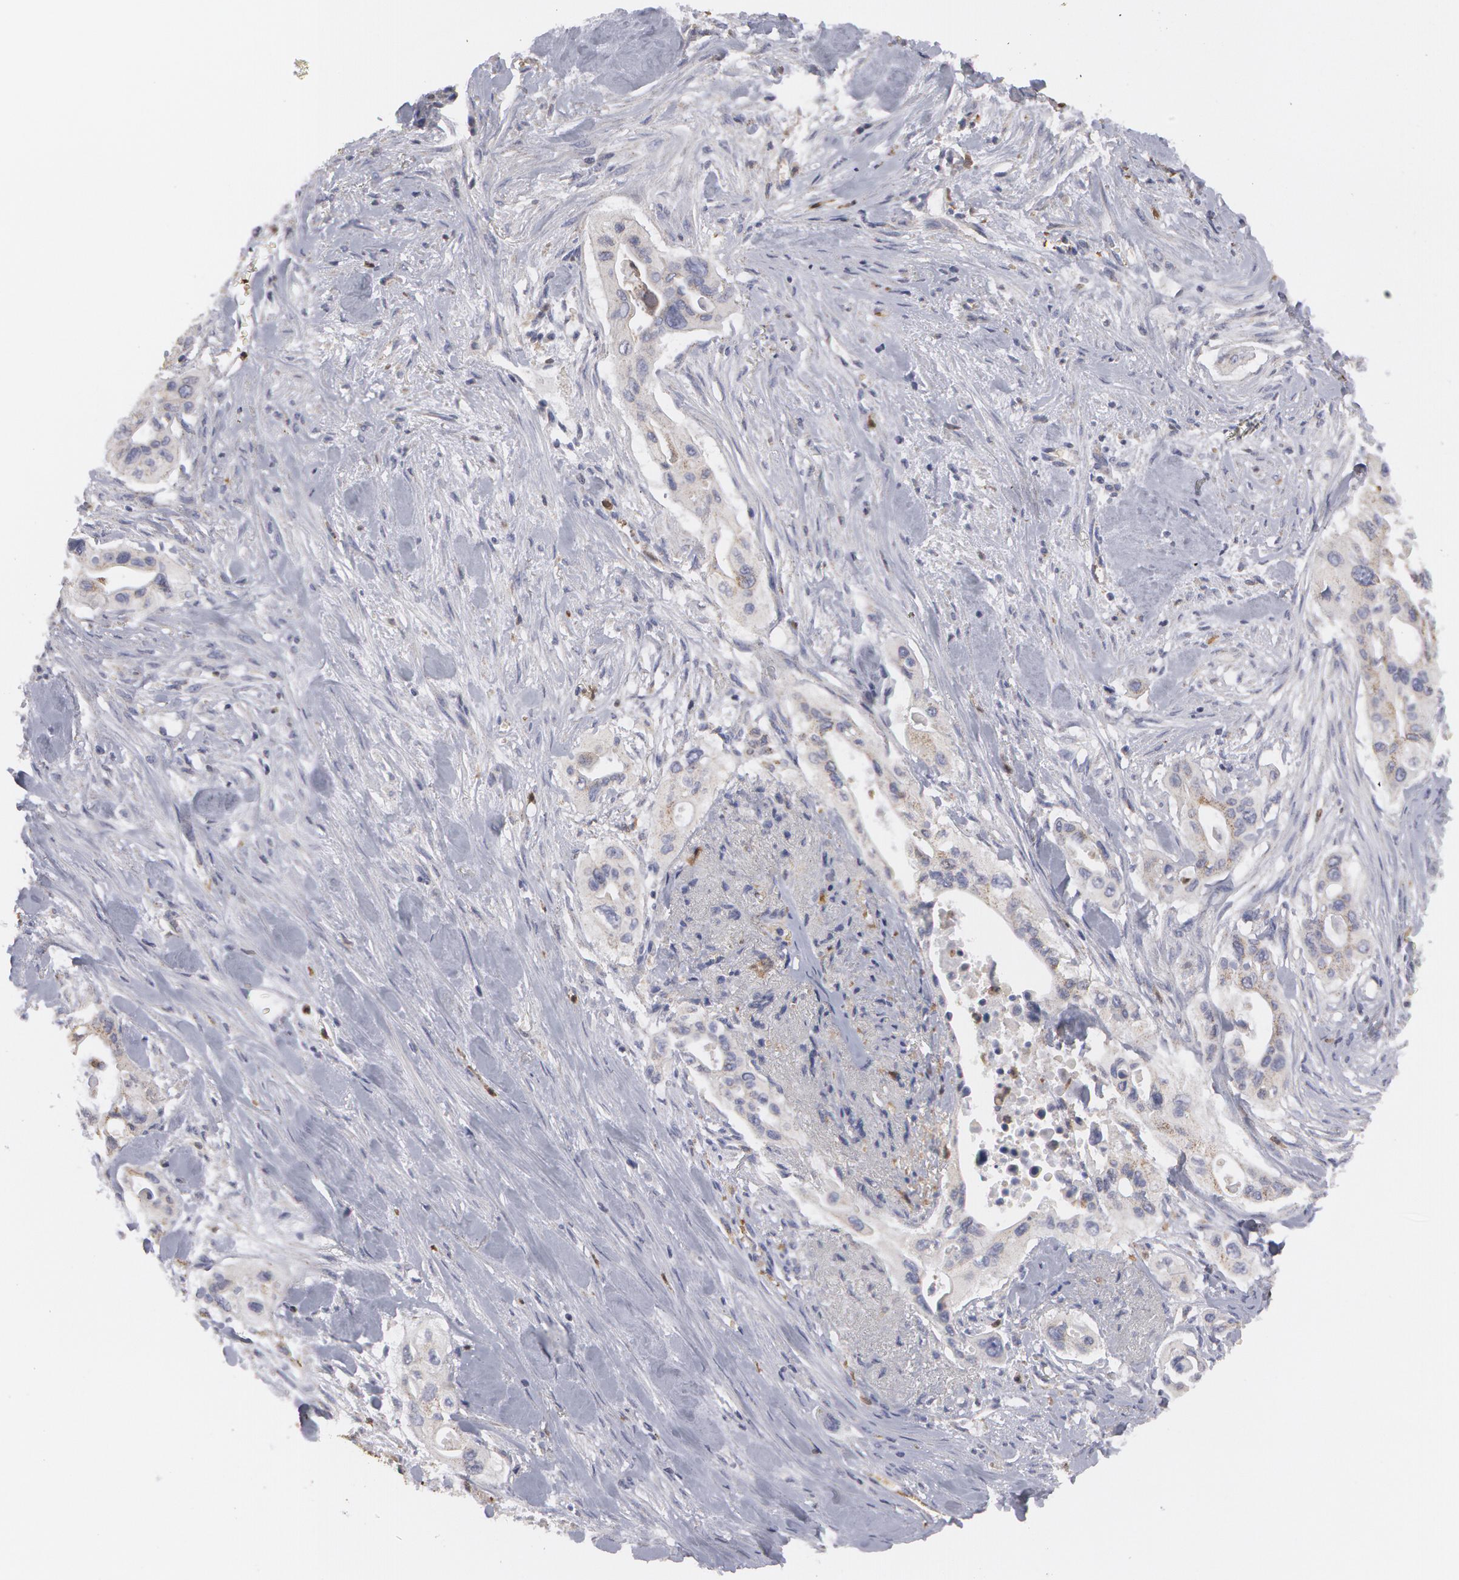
{"staining": {"intensity": "weak", "quantity": "25%-75%", "location": "cytoplasmic/membranous"}, "tissue": "pancreatic cancer", "cell_type": "Tumor cells", "image_type": "cancer", "snomed": [{"axis": "morphology", "description": "Adenocarcinoma, NOS"}, {"axis": "topography", "description": "Pancreas"}], "caption": "Adenocarcinoma (pancreatic) stained with IHC exhibits weak cytoplasmic/membranous expression in about 25%-75% of tumor cells.", "gene": "CAT", "patient": {"sex": "male", "age": 77}}